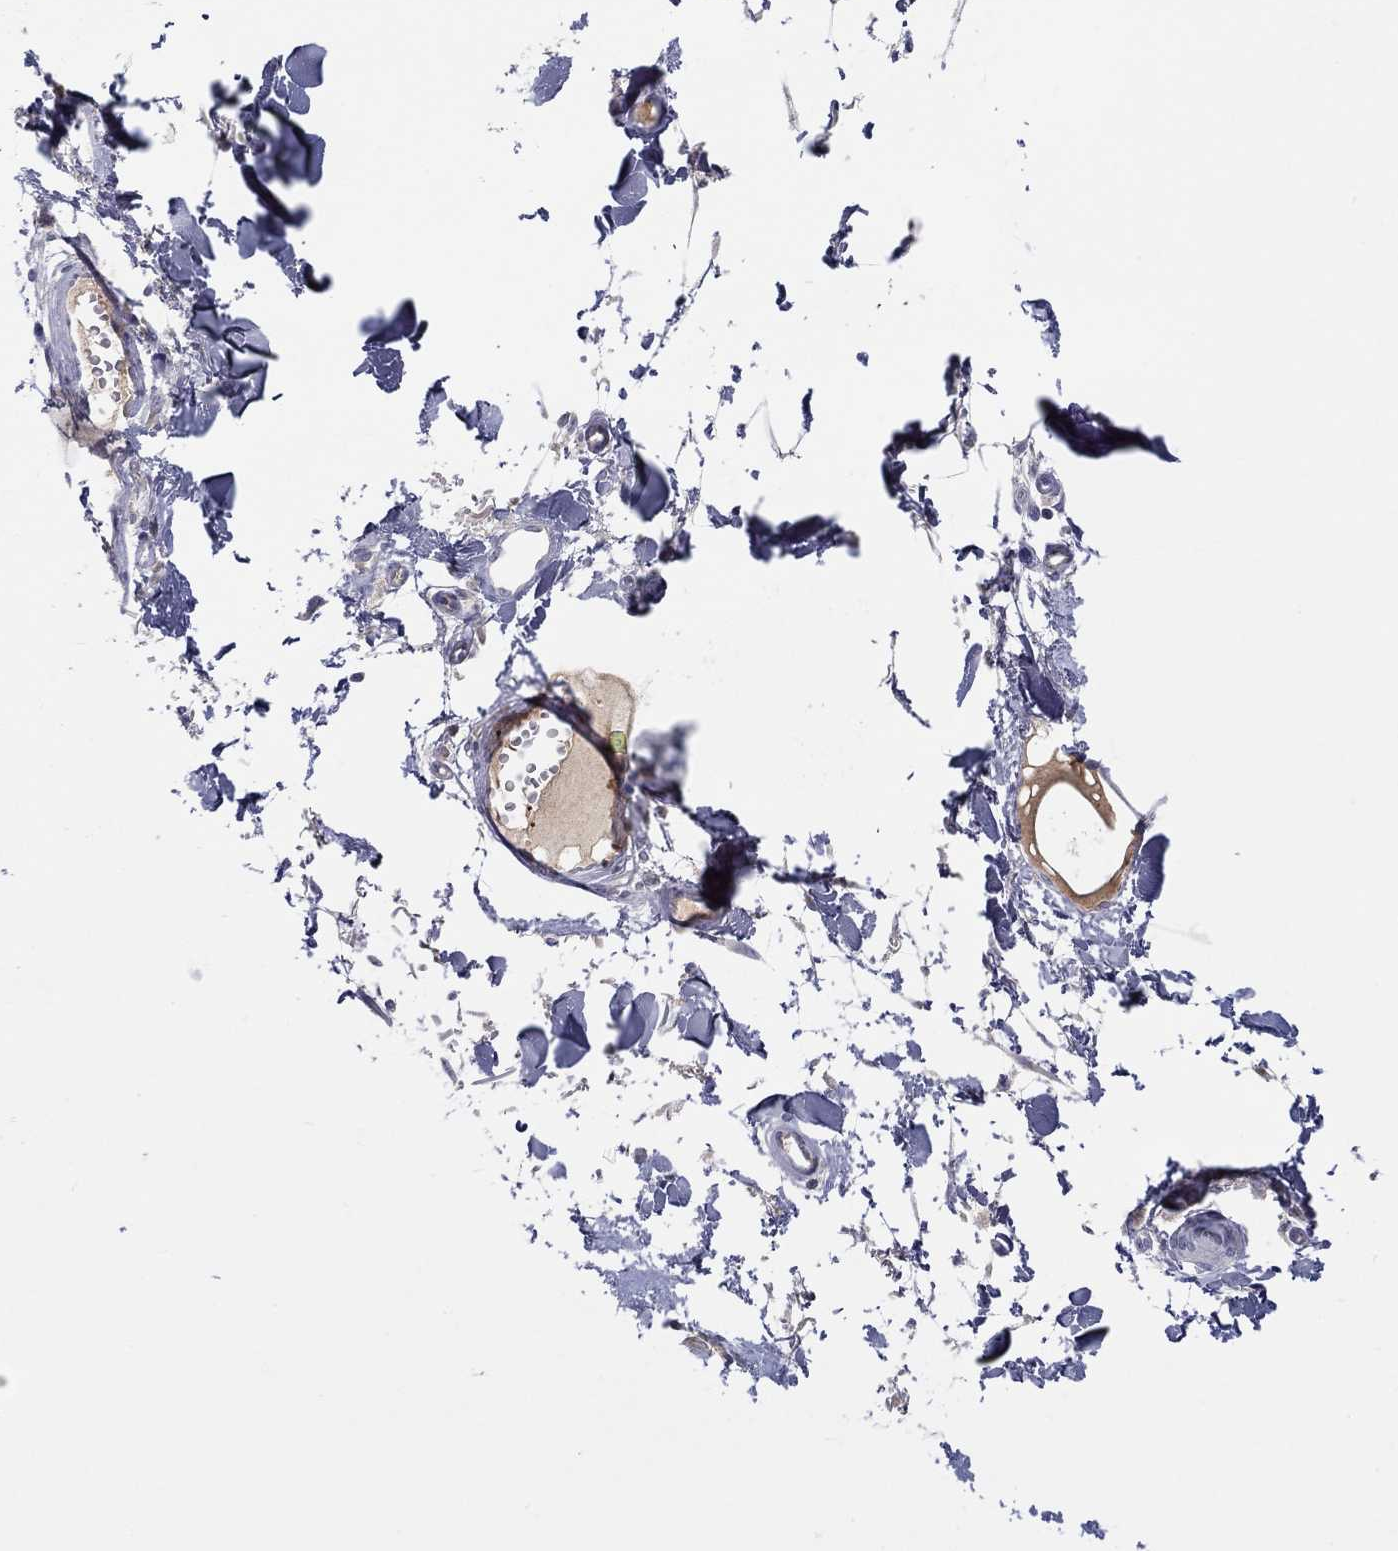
{"staining": {"intensity": "negative", "quantity": "none", "location": "none"}, "tissue": "skin", "cell_type": "Fibroblasts", "image_type": "normal", "snomed": [{"axis": "morphology", "description": "Normal tissue, NOS"}, {"axis": "topography", "description": "Skin"}], "caption": "This is an immunohistochemistry (IHC) photomicrograph of unremarkable human skin. There is no staining in fibroblasts.", "gene": "ALOX12", "patient": {"sex": "male", "age": 76}}